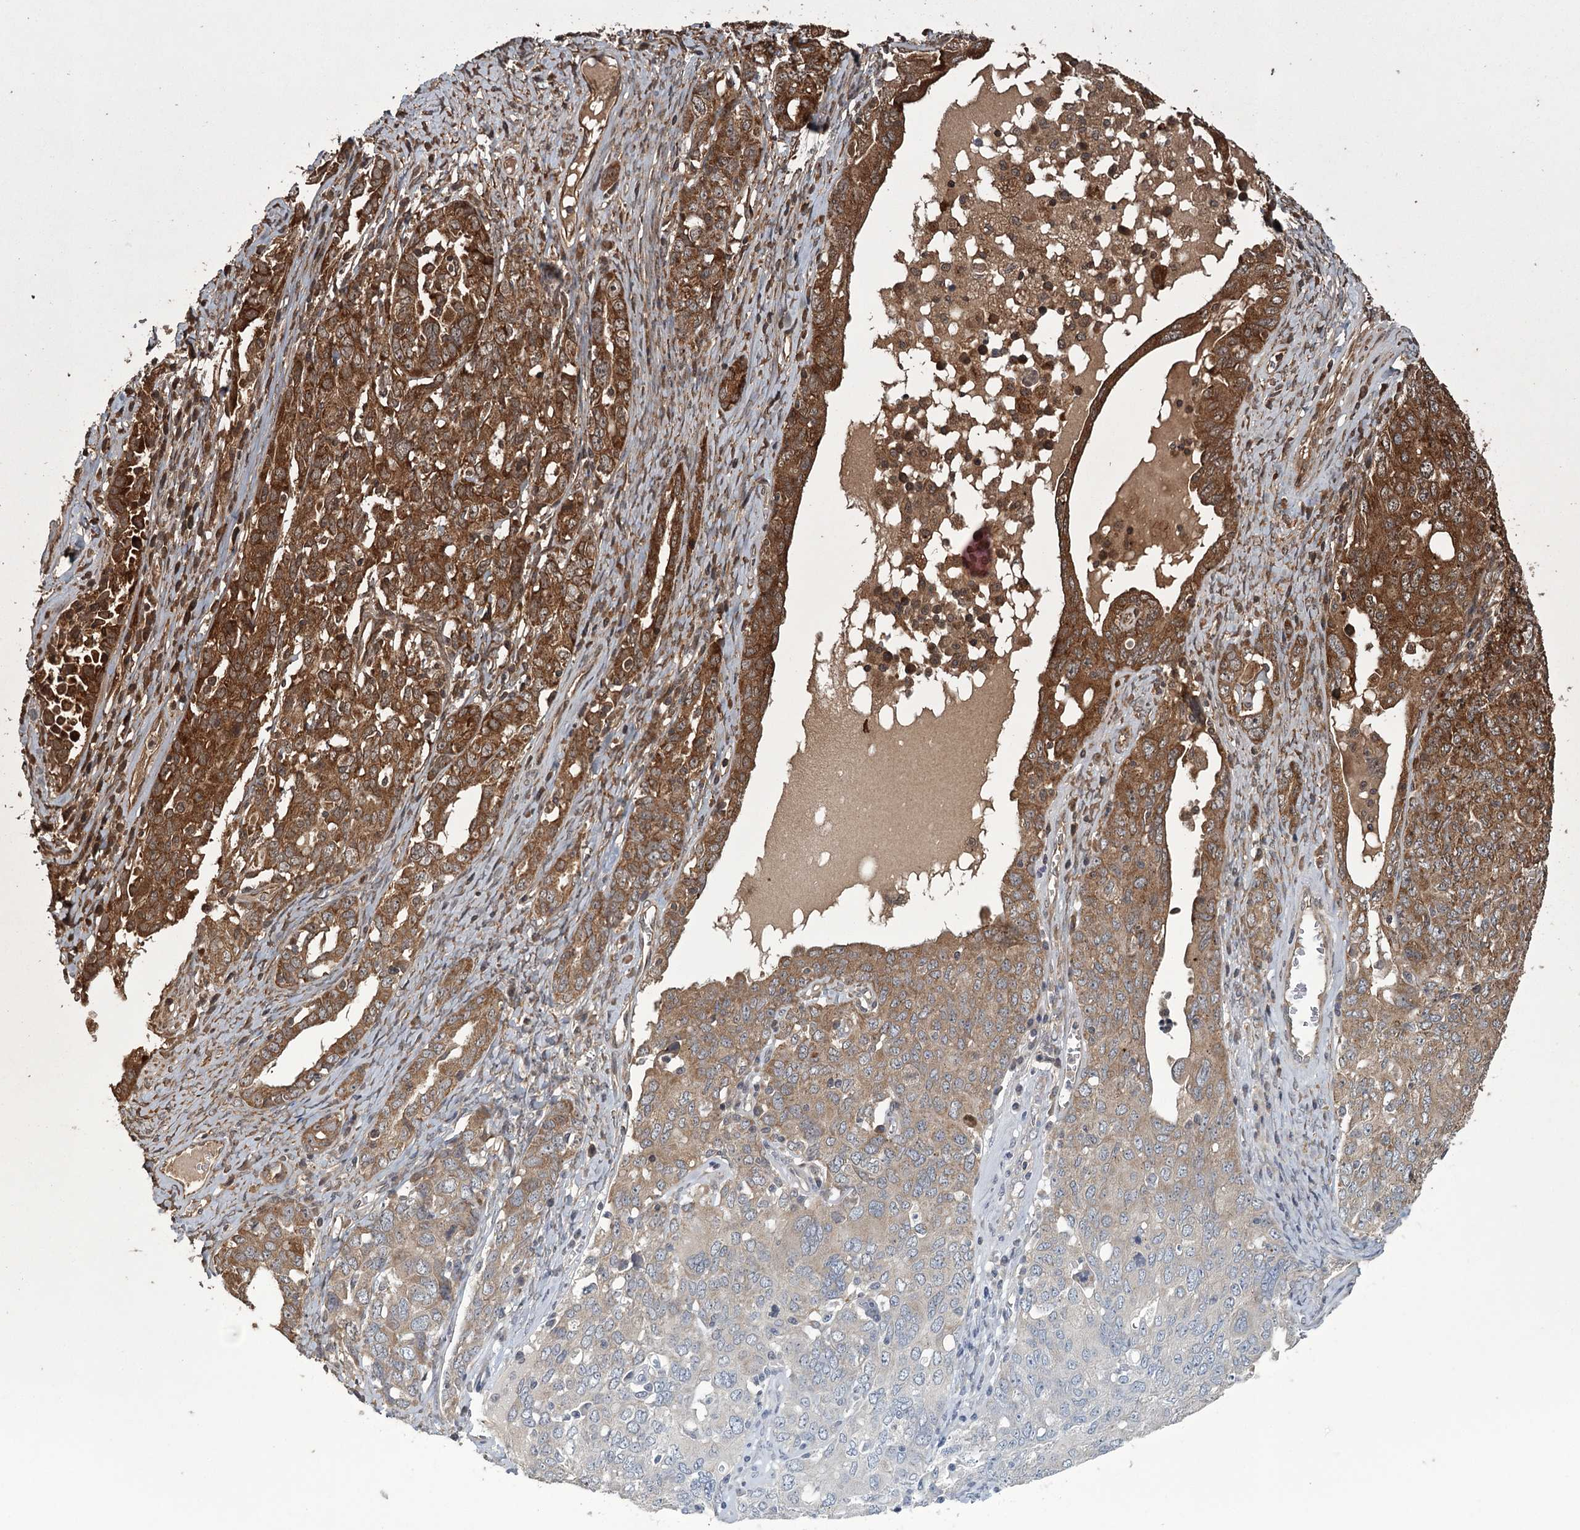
{"staining": {"intensity": "moderate", "quantity": "25%-75%", "location": "cytoplasmic/membranous"}, "tissue": "ovarian cancer", "cell_type": "Tumor cells", "image_type": "cancer", "snomed": [{"axis": "morphology", "description": "Carcinoma, endometroid"}, {"axis": "topography", "description": "Ovary"}], "caption": "IHC (DAB) staining of ovarian endometroid carcinoma reveals moderate cytoplasmic/membranous protein expression in about 25%-75% of tumor cells. (Stains: DAB in brown, nuclei in blue, Microscopy: brightfield microscopy at high magnification).", "gene": "RPAP3", "patient": {"sex": "female", "age": 62}}